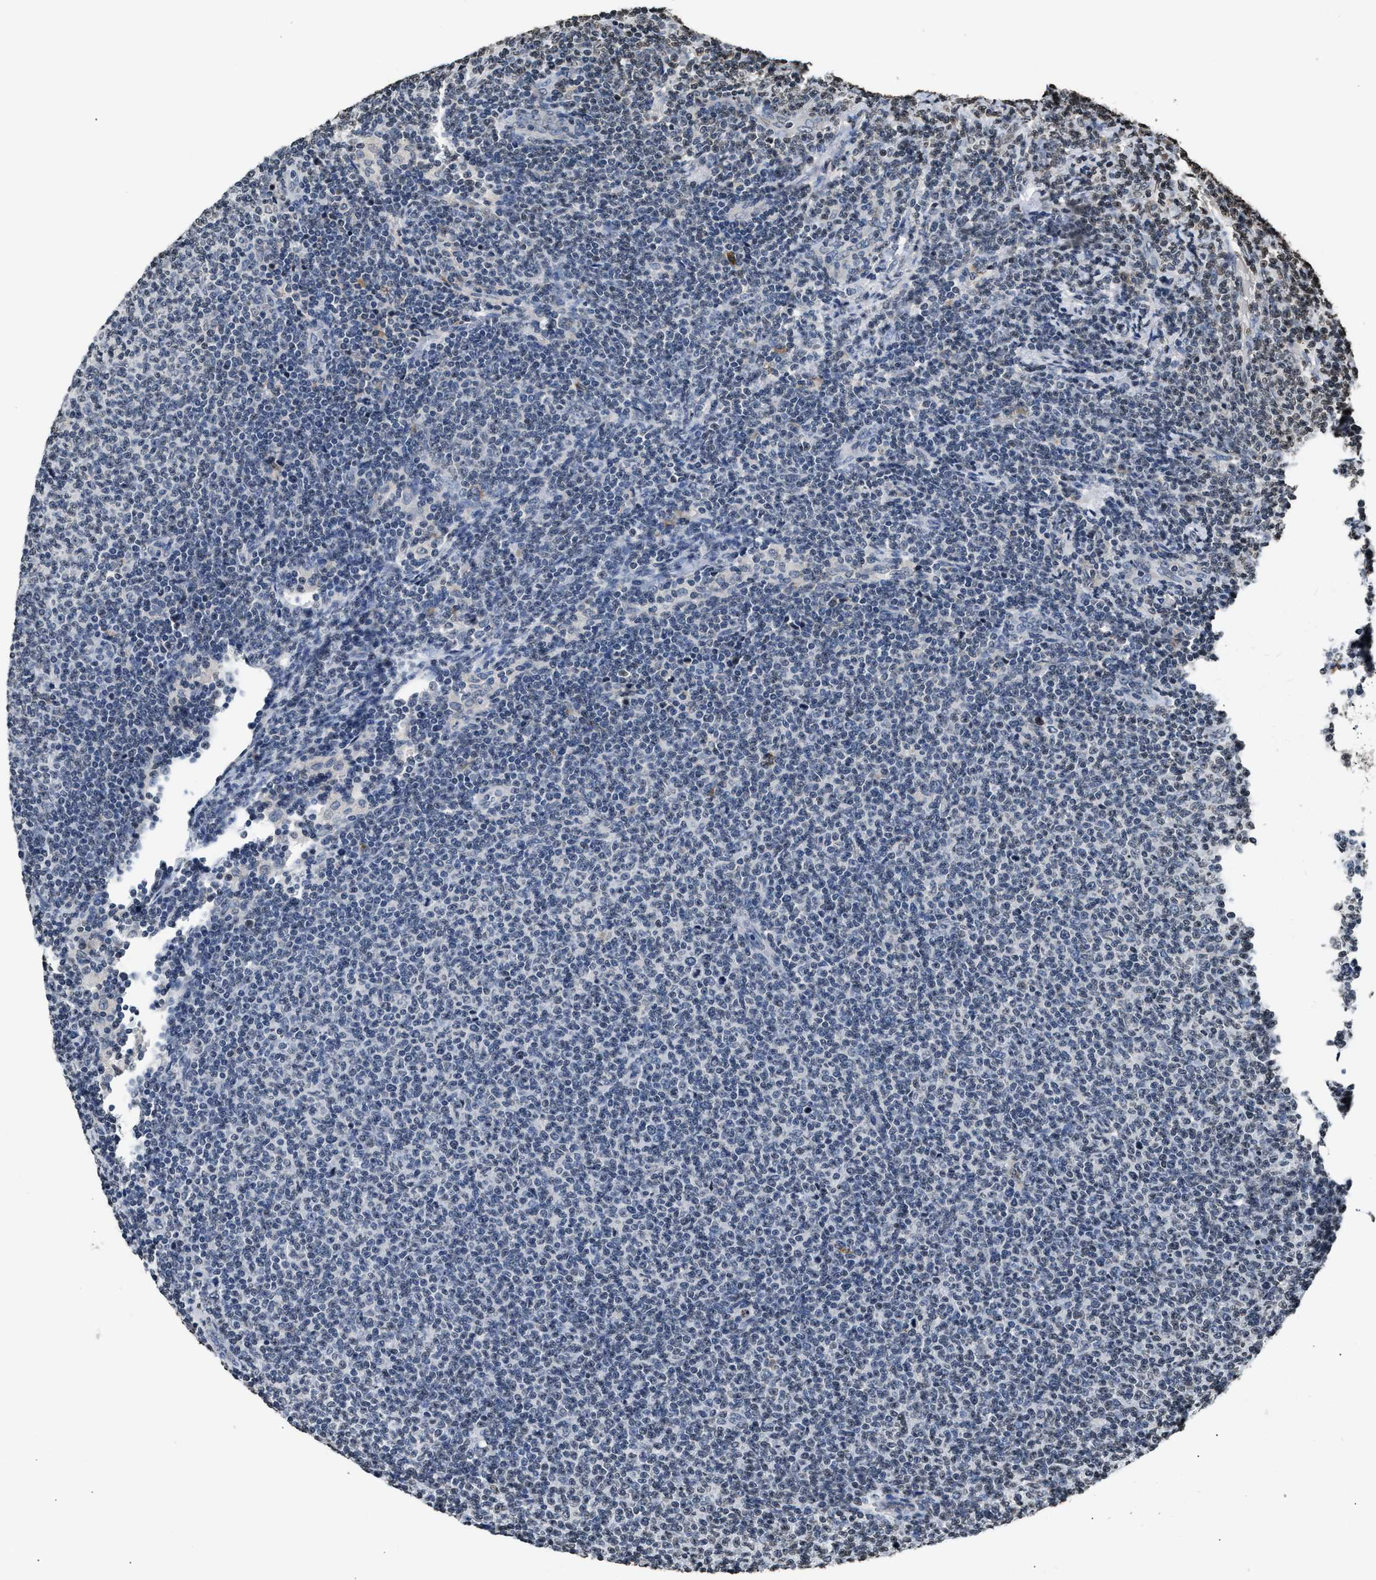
{"staining": {"intensity": "negative", "quantity": "none", "location": "none"}, "tissue": "lymphoma", "cell_type": "Tumor cells", "image_type": "cancer", "snomed": [{"axis": "morphology", "description": "Malignant lymphoma, non-Hodgkin's type, Low grade"}, {"axis": "topography", "description": "Lymph node"}], "caption": "The photomicrograph shows no significant positivity in tumor cells of malignant lymphoma, non-Hodgkin's type (low-grade).", "gene": "DNASE1L3", "patient": {"sex": "male", "age": 66}}